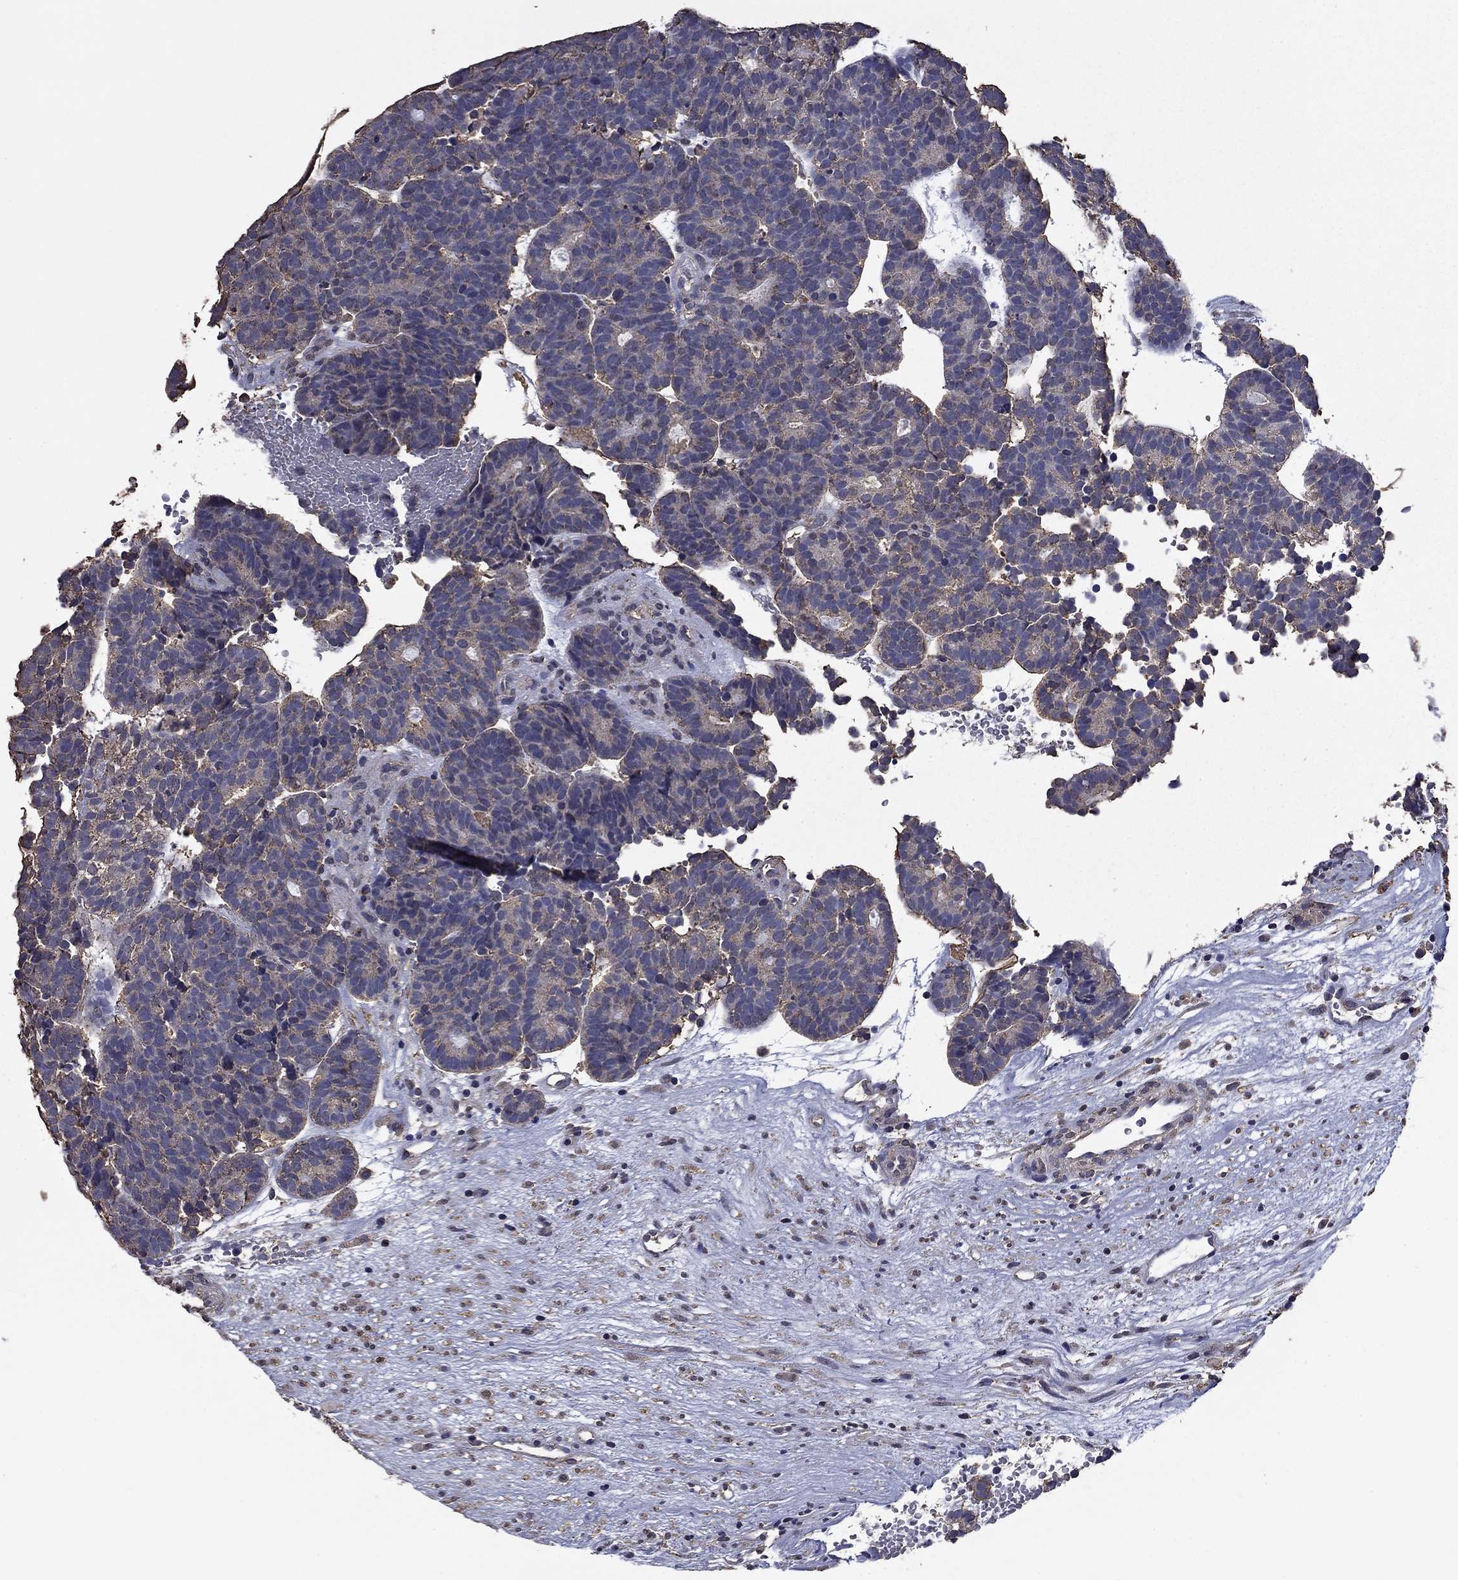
{"staining": {"intensity": "negative", "quantity": "none", "location": "none"}, "tissue": "head and neck cancer", "cell_type": "Tumor cells", "image_type": "cancer", "snomed": [{"axis": "morphology", "description": "Adenocarcinoma, NOS"}, {"axis": "topography", "description": "Head-Neck"}], "caption": "An immunohistochemistry (IHC) image of adenocarcinoma (head and neck) is shown. There is no staining in tumor cells of adenocarcinoma (head and neck). The staining is performed using DAB brown chromogen with nuclei counter-stained in using hematoxylin.", "gene": "MFAP3L", "patient": {"sex": "female", "age": 81}}